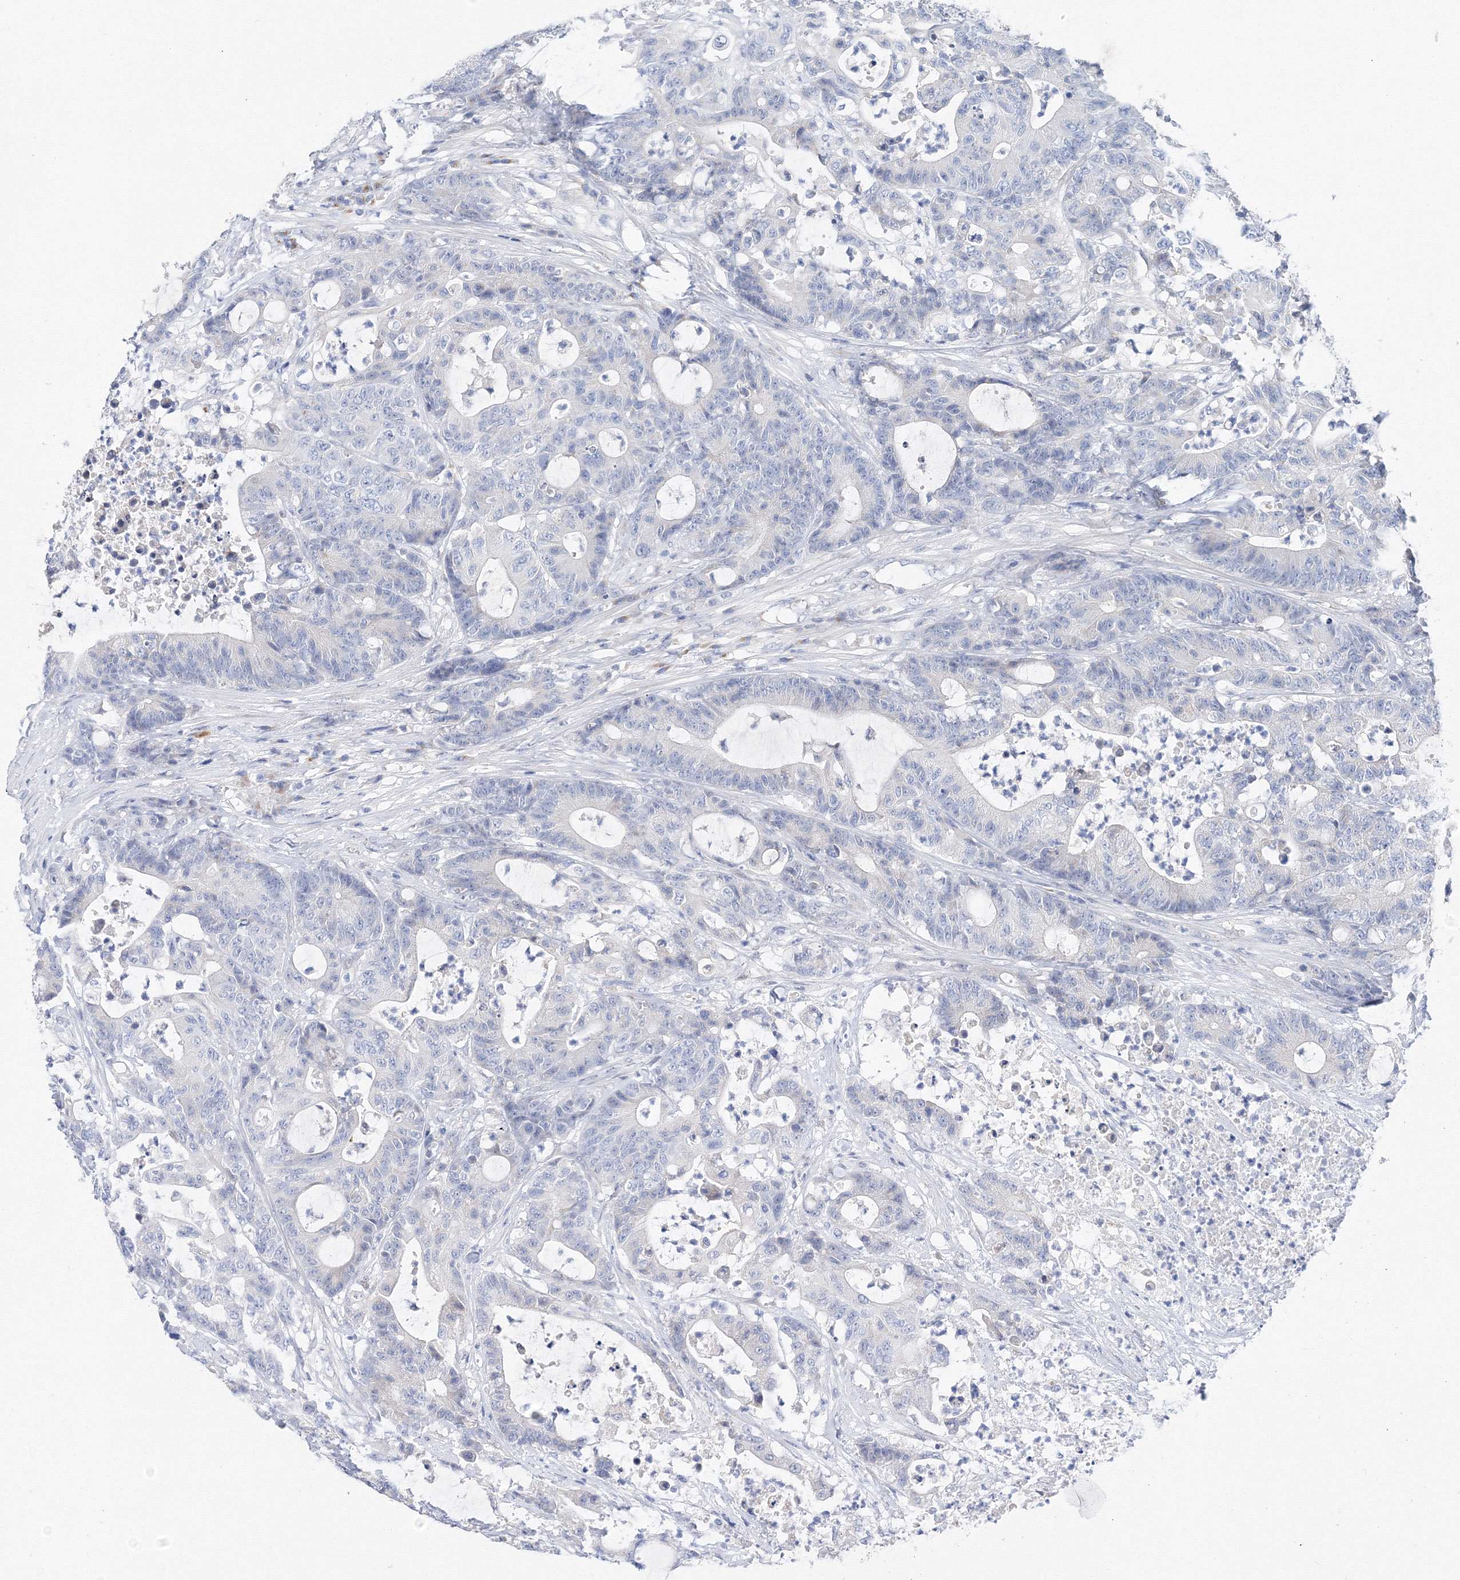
{"staining": {"intensity": "negative", "quantity": "none", "location": "none"}, "tissue": "colorectal cancer", "cell_type": "Tumor cells", "image_type": "cancer", "snomed": [{"axis": "morphology", "description": "Adenocarcinoma, NOS"}, {"axis": "topography", "description": "Colon"}], "caption": "The image reveals no significant positivity in tumor cells of colorectal cancer (adenocarcinoma).", "gene": "TAMM41", "patient": {"sex": "female", "age": 84}}